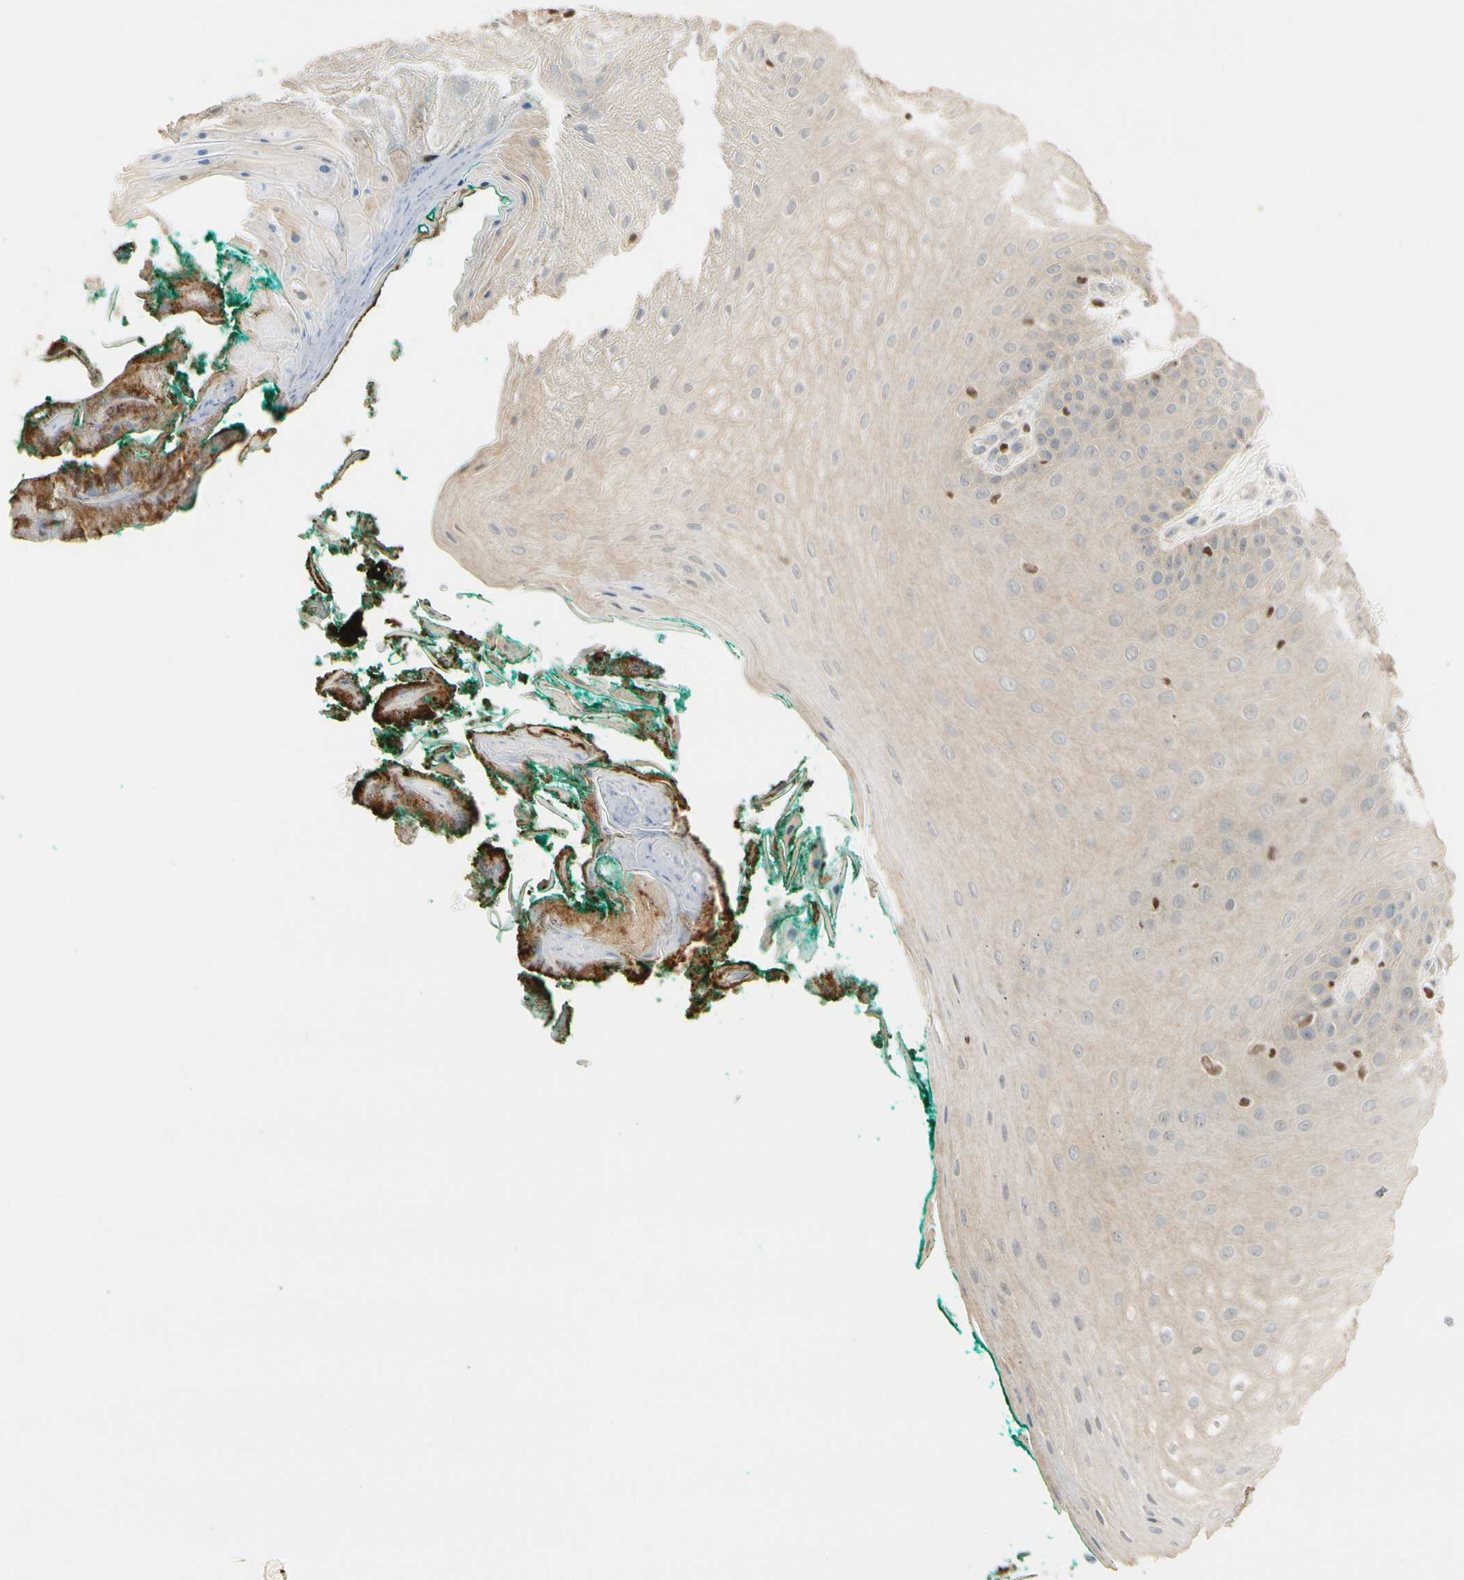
{"staining": {"intensity": "weak", "quantity": ">75%", "location": "cytoplasmic/membranous"}, "tissue": "oral mucosa", "cell_type": "Squamous epithelial cells", "image_type": "normal", "snomed": [{"axis": "morphology", "description": "Normal tissue, NOS"}, {"axis": "topography", "description": "Skeletal muscle"}, {"axis": "topography", "description": "Oral tissue"}], "caption": "Weak cytoplasmic/membranous expression is seen in about >75% of squamous epithelial cells in benign oral mucosa. The protein of interest is shown in brown color, while the nuclei are stained blue.", "gene": "NFYA", "patient": {"sex": "male", "age": 58}}